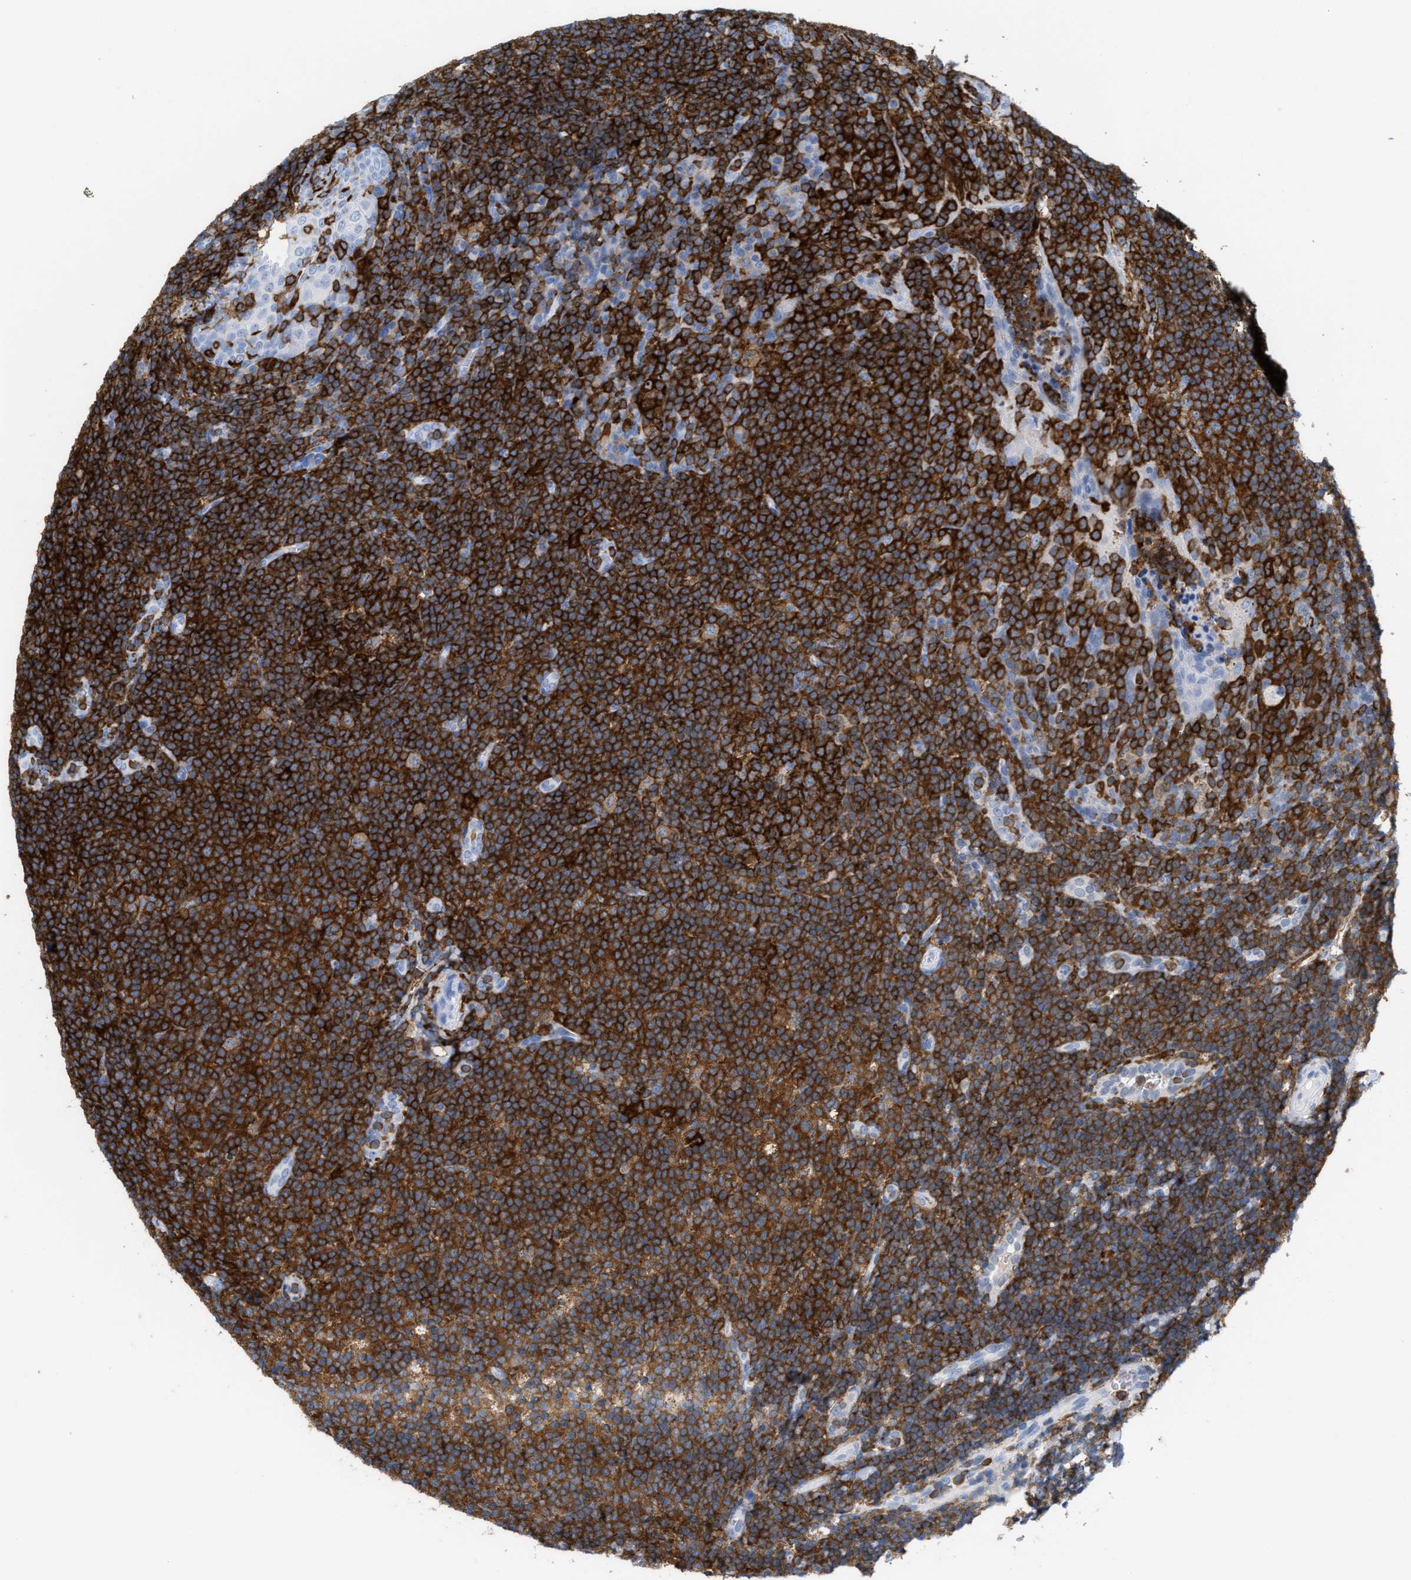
{"staining": {"intensity": "strong", "quantity": ">75%", "location": "cytoplasmic/membranous"}, "tissue": "tonsil", "cell_type": "Germinal center cells", "image_type": "normal", "snomed": [{"axis": "morphology", "description": "Normal tissue, NOS"}, {"axis": "topography", "description": "Tonsil"}], "caption": "Unremarkable tonsil demonstrates strong cytoplasmic/membranous staining in approximately >75% of germinal center cells, visualized by immunohistochemistry. (Stains: DAB (3,3'-diaminobenzidine) in brown, nuclei in blue, Microscopy: brightfield microscopy at high magnification).", "gene": "LCP1", "patient": {"sex": "male", "age": 37}}